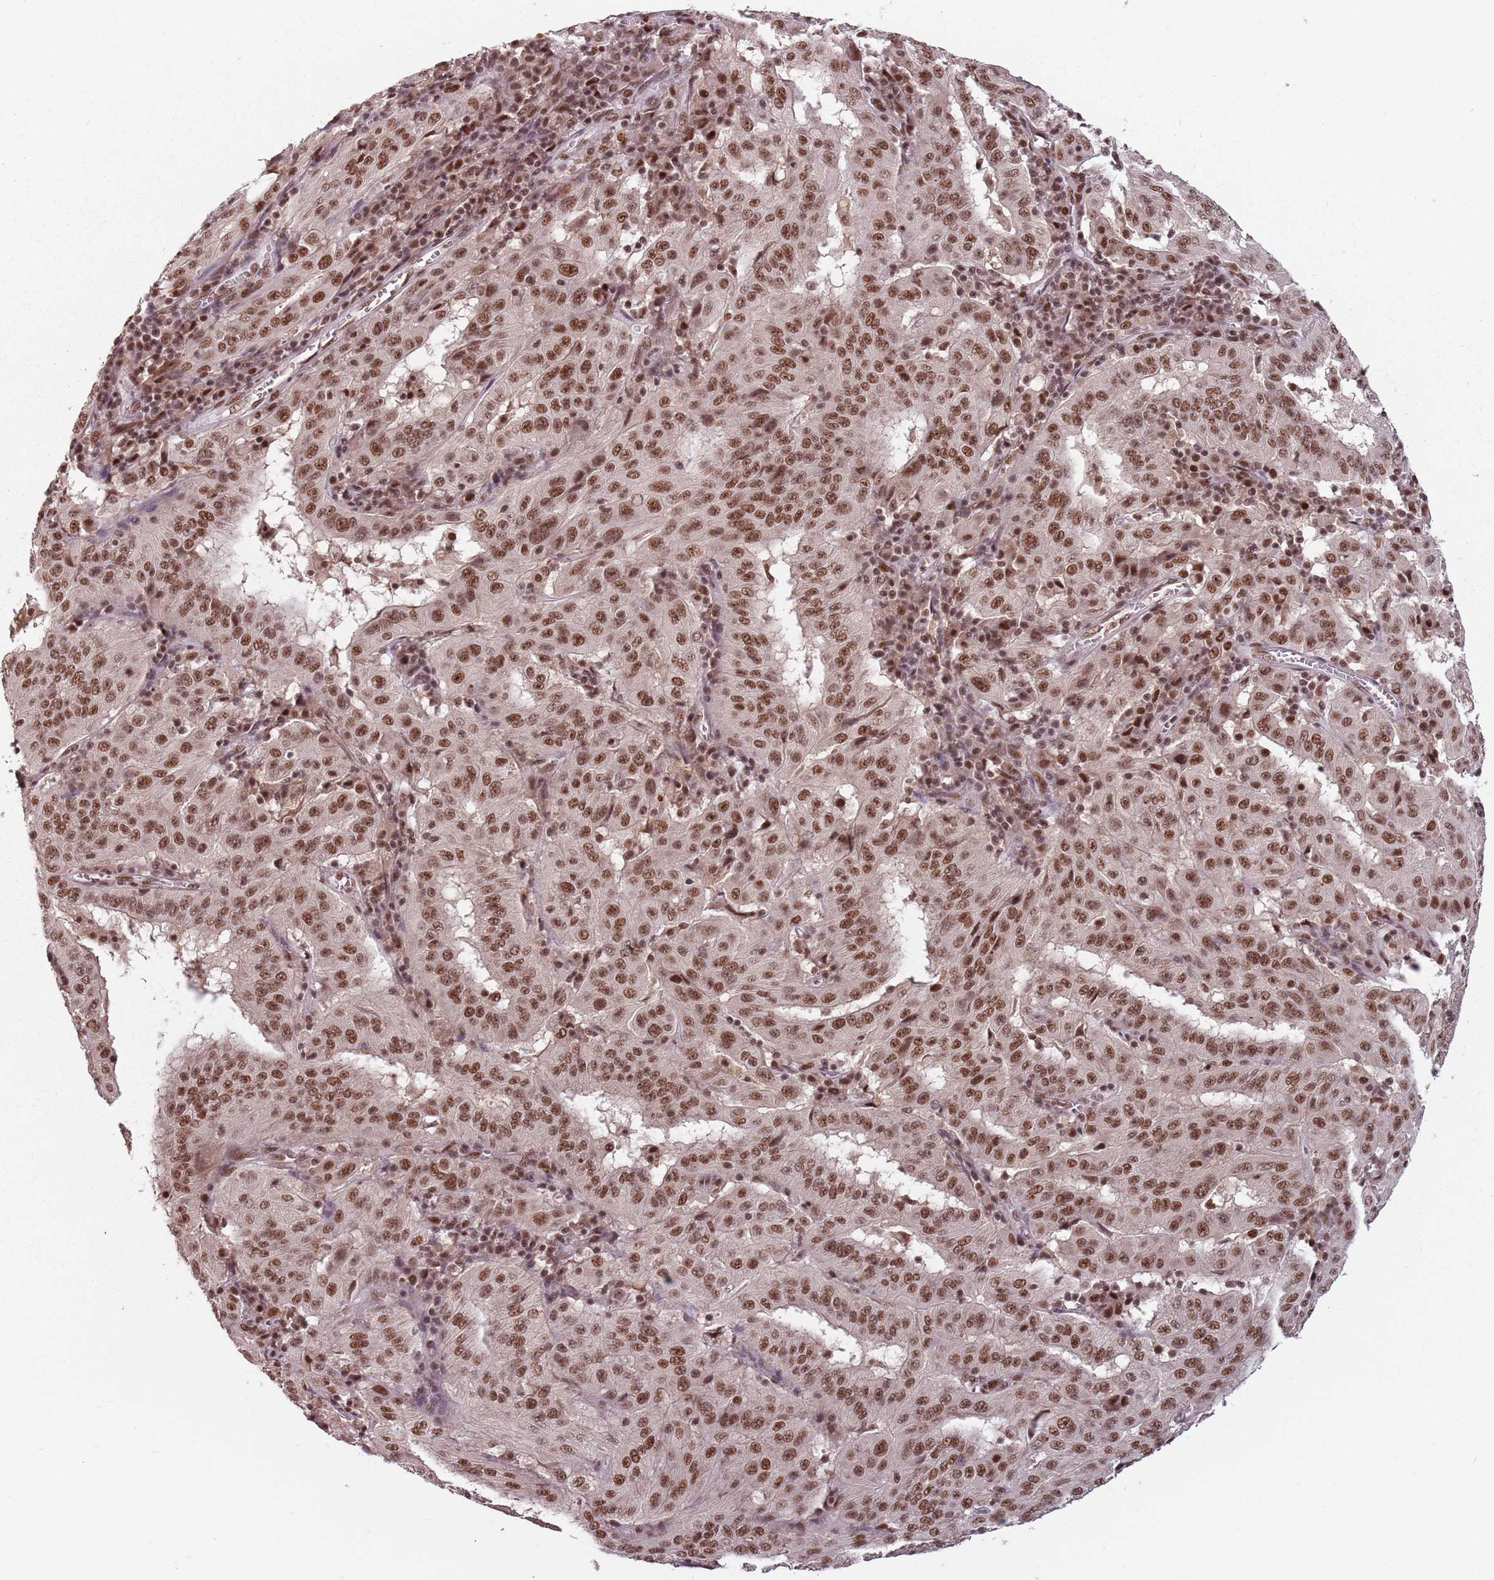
{"staining": {"intensity": "moderate", "quantity": ">75%", "location": "nuclear"}, "tissue": "pancreatic cancer", "cell_type": "Tumor cells", "image_type": "cancer", "snomed": [{"axis": "morphology", "description": "Adenocarcinoma, NOS"}, {"axis": "topography", "description": "Pancreas"}], "caption": "A brown stain highlights moderate nuclear staining of a protein in pancreatic adenocarcinoma tumor cells.", "gene": "NCBP1", "patient": {"sex": "male", "age": 63}}